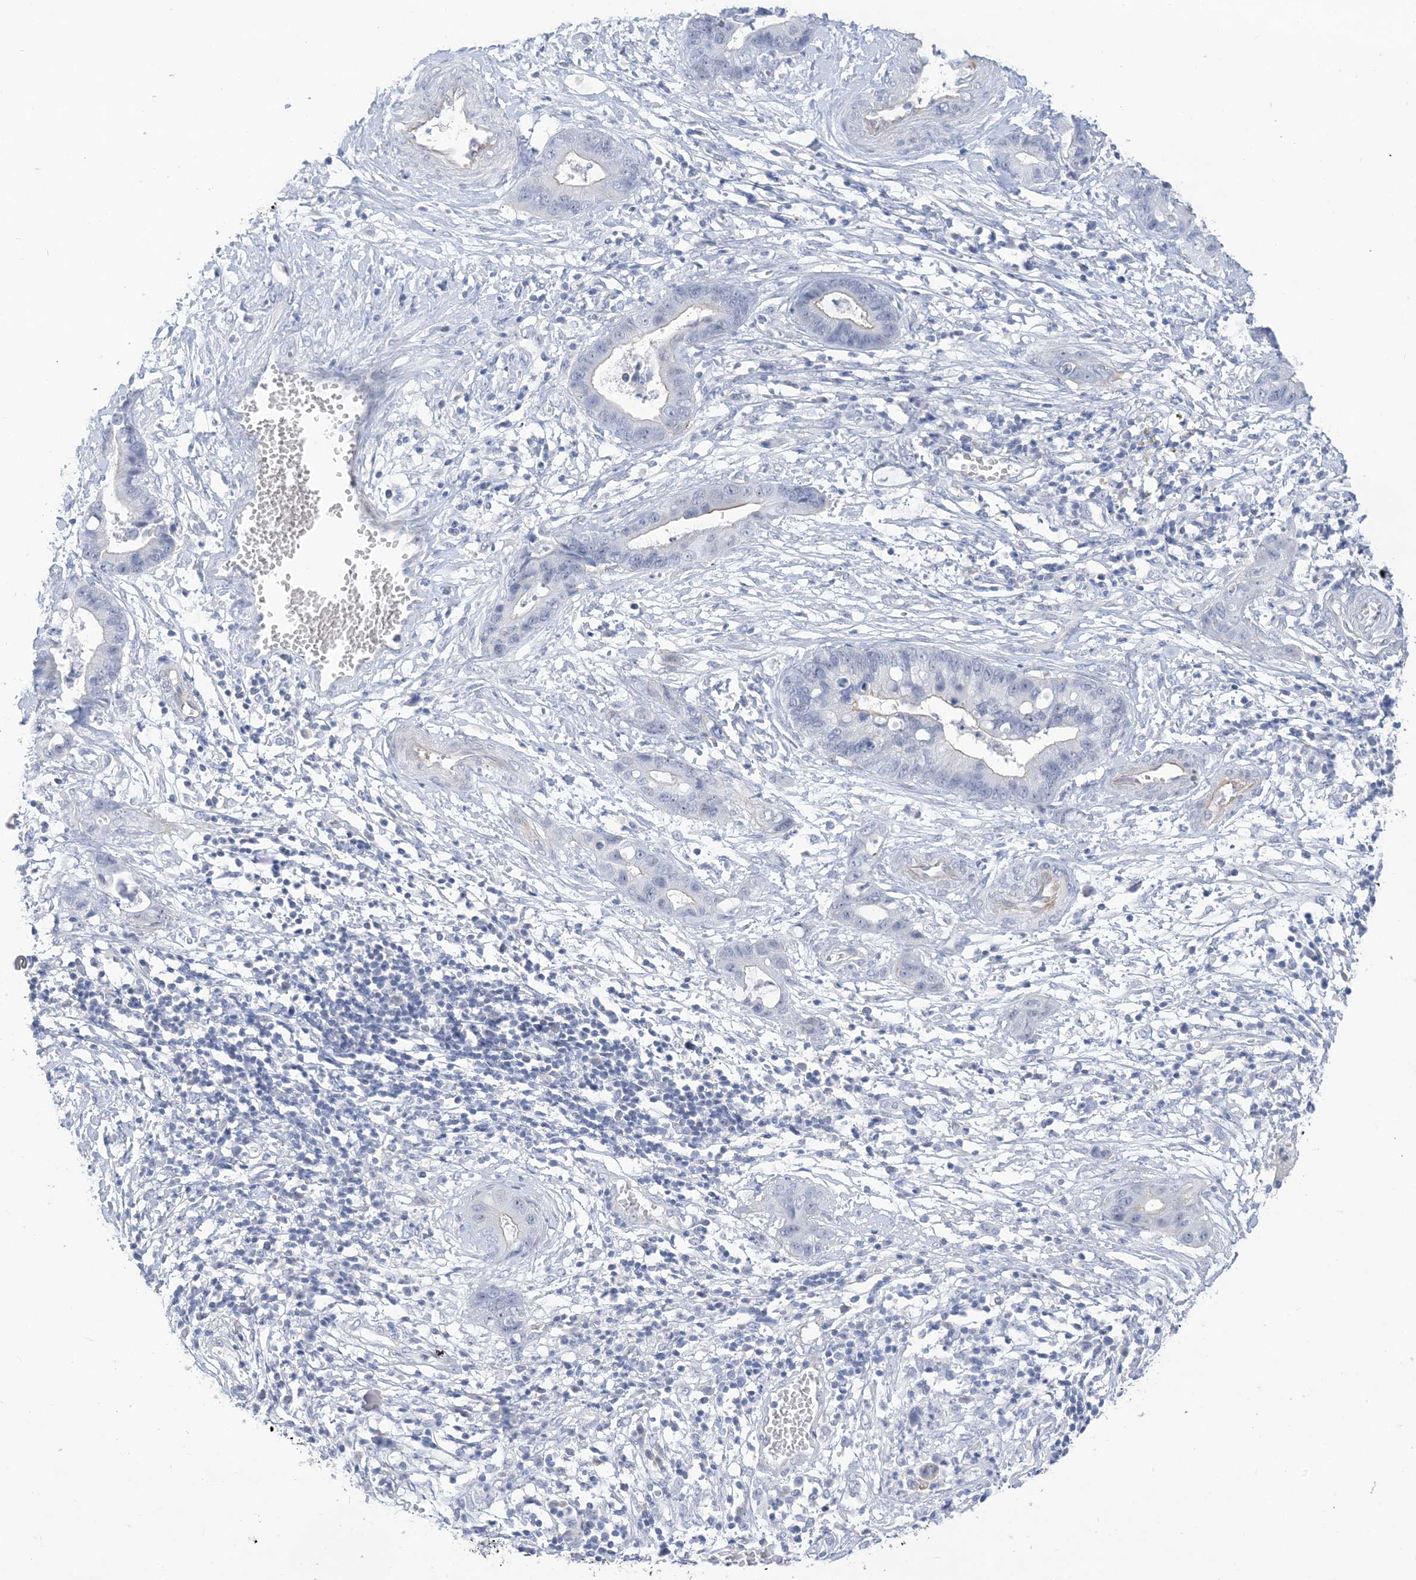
{"staining": {"intensity": "negative", "quantity": "none", "location": "none"}, "tissue": "cervical cancer", "cell_type": "Tumor cells", "image_type": "cancer", "snomed": [{"axis": "morphology", "description": "Adenocarcinoma, NOS"}, {"axis": "topography", "description": "Cervix"}], "caption": "This micrograph is of cervical cancer stained with immunohistochemistry (IHC) to label a protein in brown with the nuclei are counter-stained blue. There is no staining in tumor cells.", "gene": "IL36B", "patient": {"sex": "female", "age": 44}}